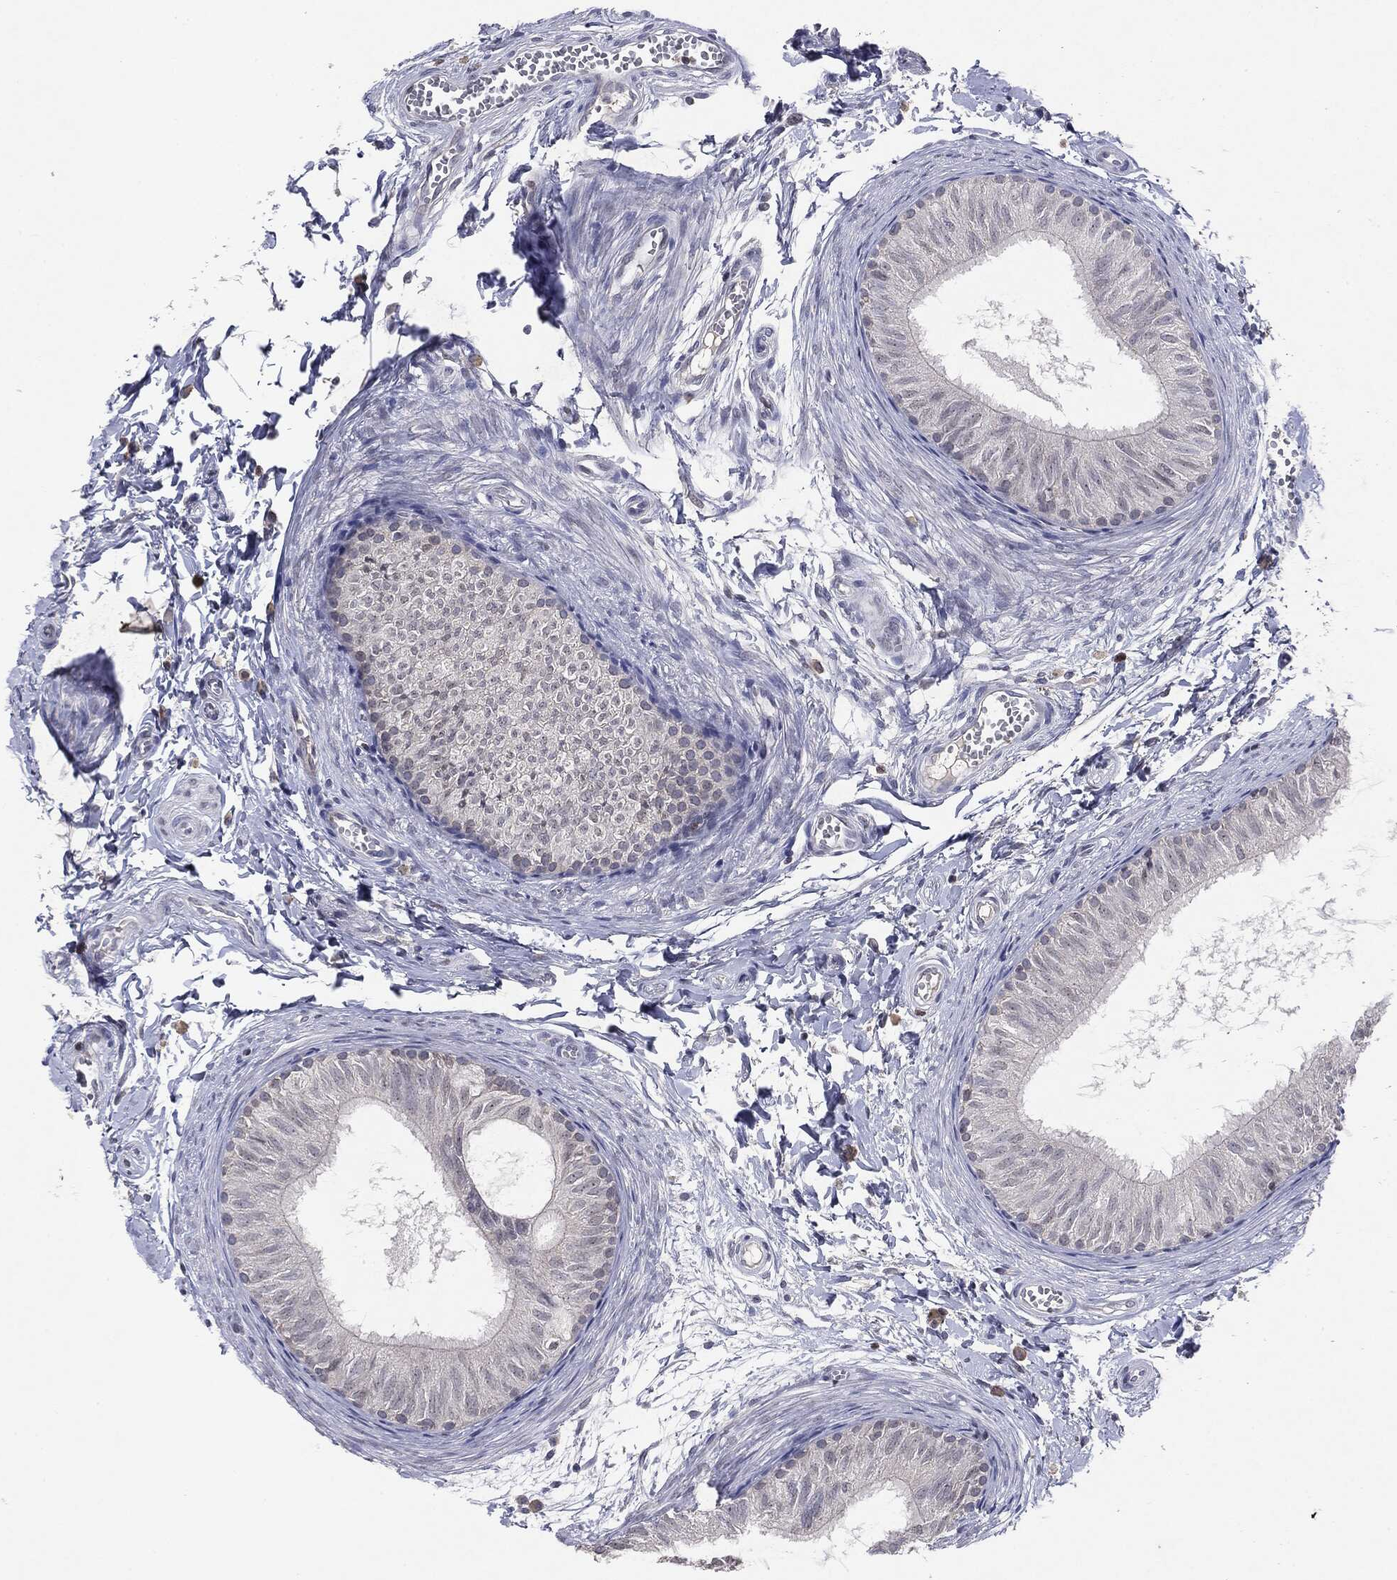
{"staining": {"intensity": "negative", "quantity": "none", "location": "none"}, "tissue": "epididymis", "cell_type": "Glandular cells", "image_type": "normal", "snomed": [{"axis": "morphology", "description": "Normal tissue, NOS"}, {"axis": "topography", "description": "Epididymis"}], "caption": "DAB (3,3'-diaminobenzidine) immunohistochemical staining of benign human epididymis displays no significant staining in glandular cells.", "gene": "KIF2C", "patient": {"sex": "male", "age": 22}}